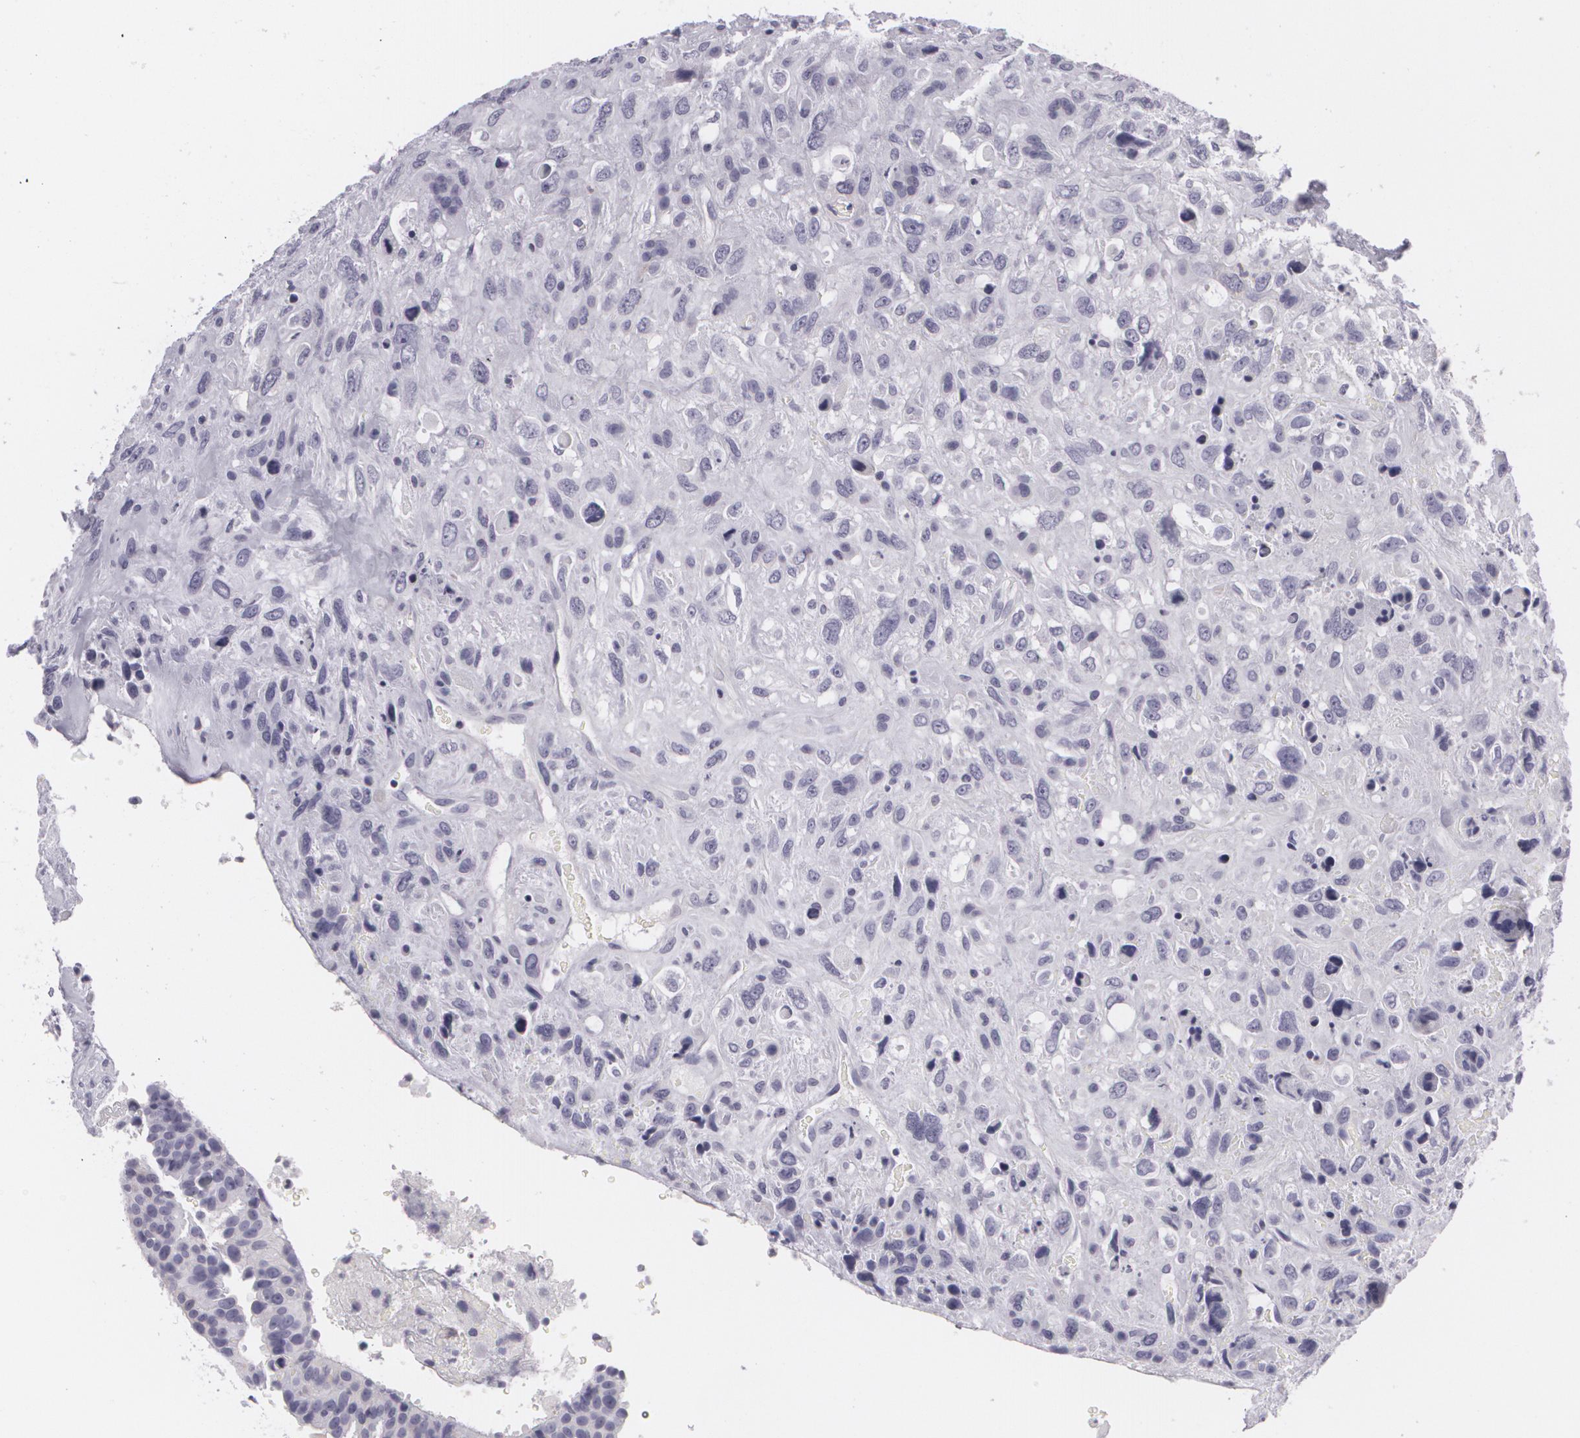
{"staining": {"intensity": "negative", "quantity": "none", "location": "none"}, "tissue": "breast cancer", "cell_type": "Tumor cells", "image_type": "cancer", "snomed": [{"axis": "morphology", "description": "Neoplasm, malignant, NOS"}, {"axis": "topography", "description": "Breast"}], "caption": "A high-resolution micrograph shows IHC staining of malignant neoplasm (breast), which exhibits no significant positivity in tumor cells.", "gene": "MAP2", "patient": {"sex": "female", "age": 50}}